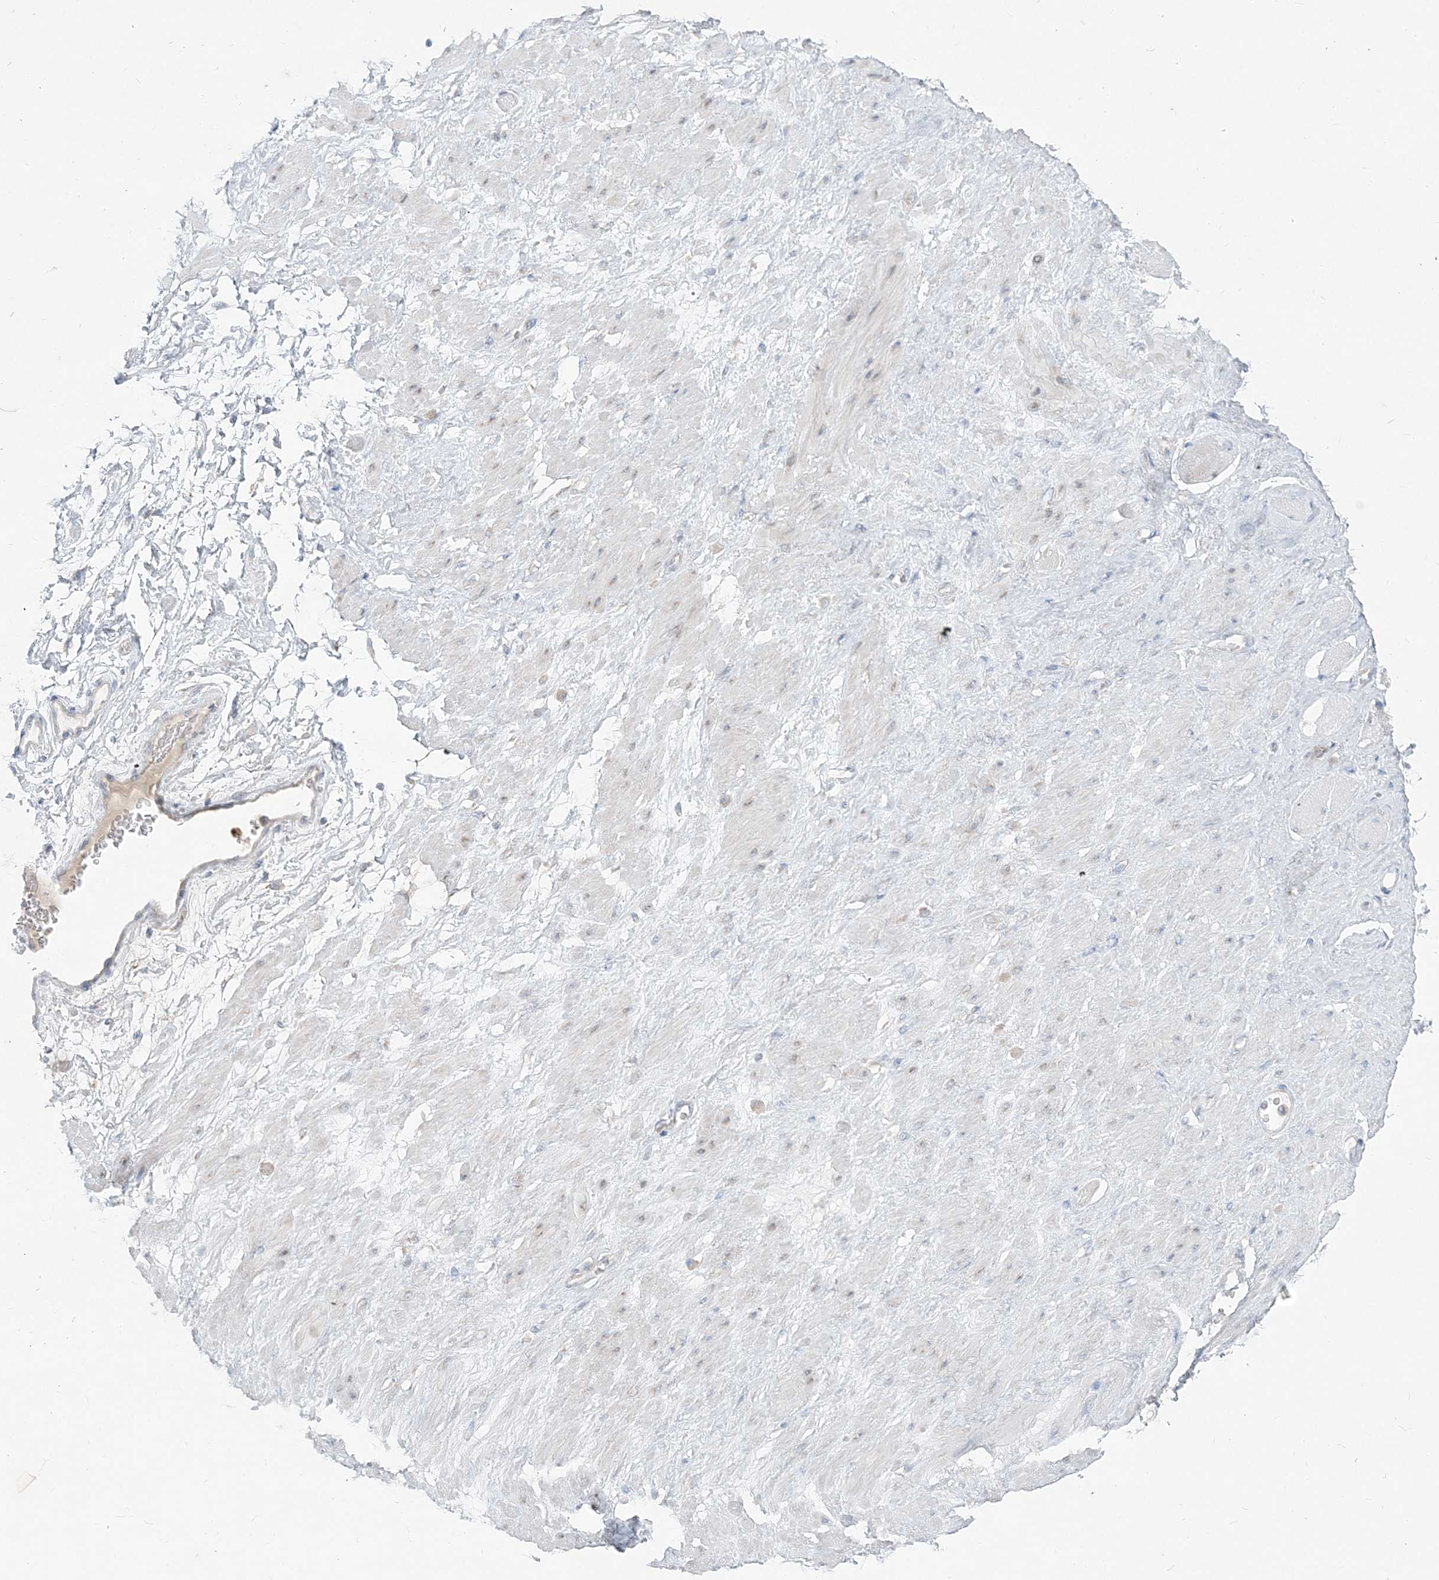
{"staining": {"intensity": "negative", "quantity": "none", "location": "none"}, "tissue": "adipose tissue", "cell_type": "Adipocytes", "image_type": "normal", "snomed": [{"axis": "morphology", "description": "Normal tissue, NOS"}, {"axis": "morphology", "description": "Adenocarcinoma, Low grade"}, {"axis": "topography", "description": "Prostate"}, {"axis": "topography", "description": "Peripheral nerve tissue"}], "caption": "Adipose tissue was stained to show a protein in brown. There is no significant staining in adipocytes. (DAB (3,3'-diaminobenzidine) IHC, high magnification).", "gene": "CCNJ", "patient": {"sex": "male", "age": 63}}